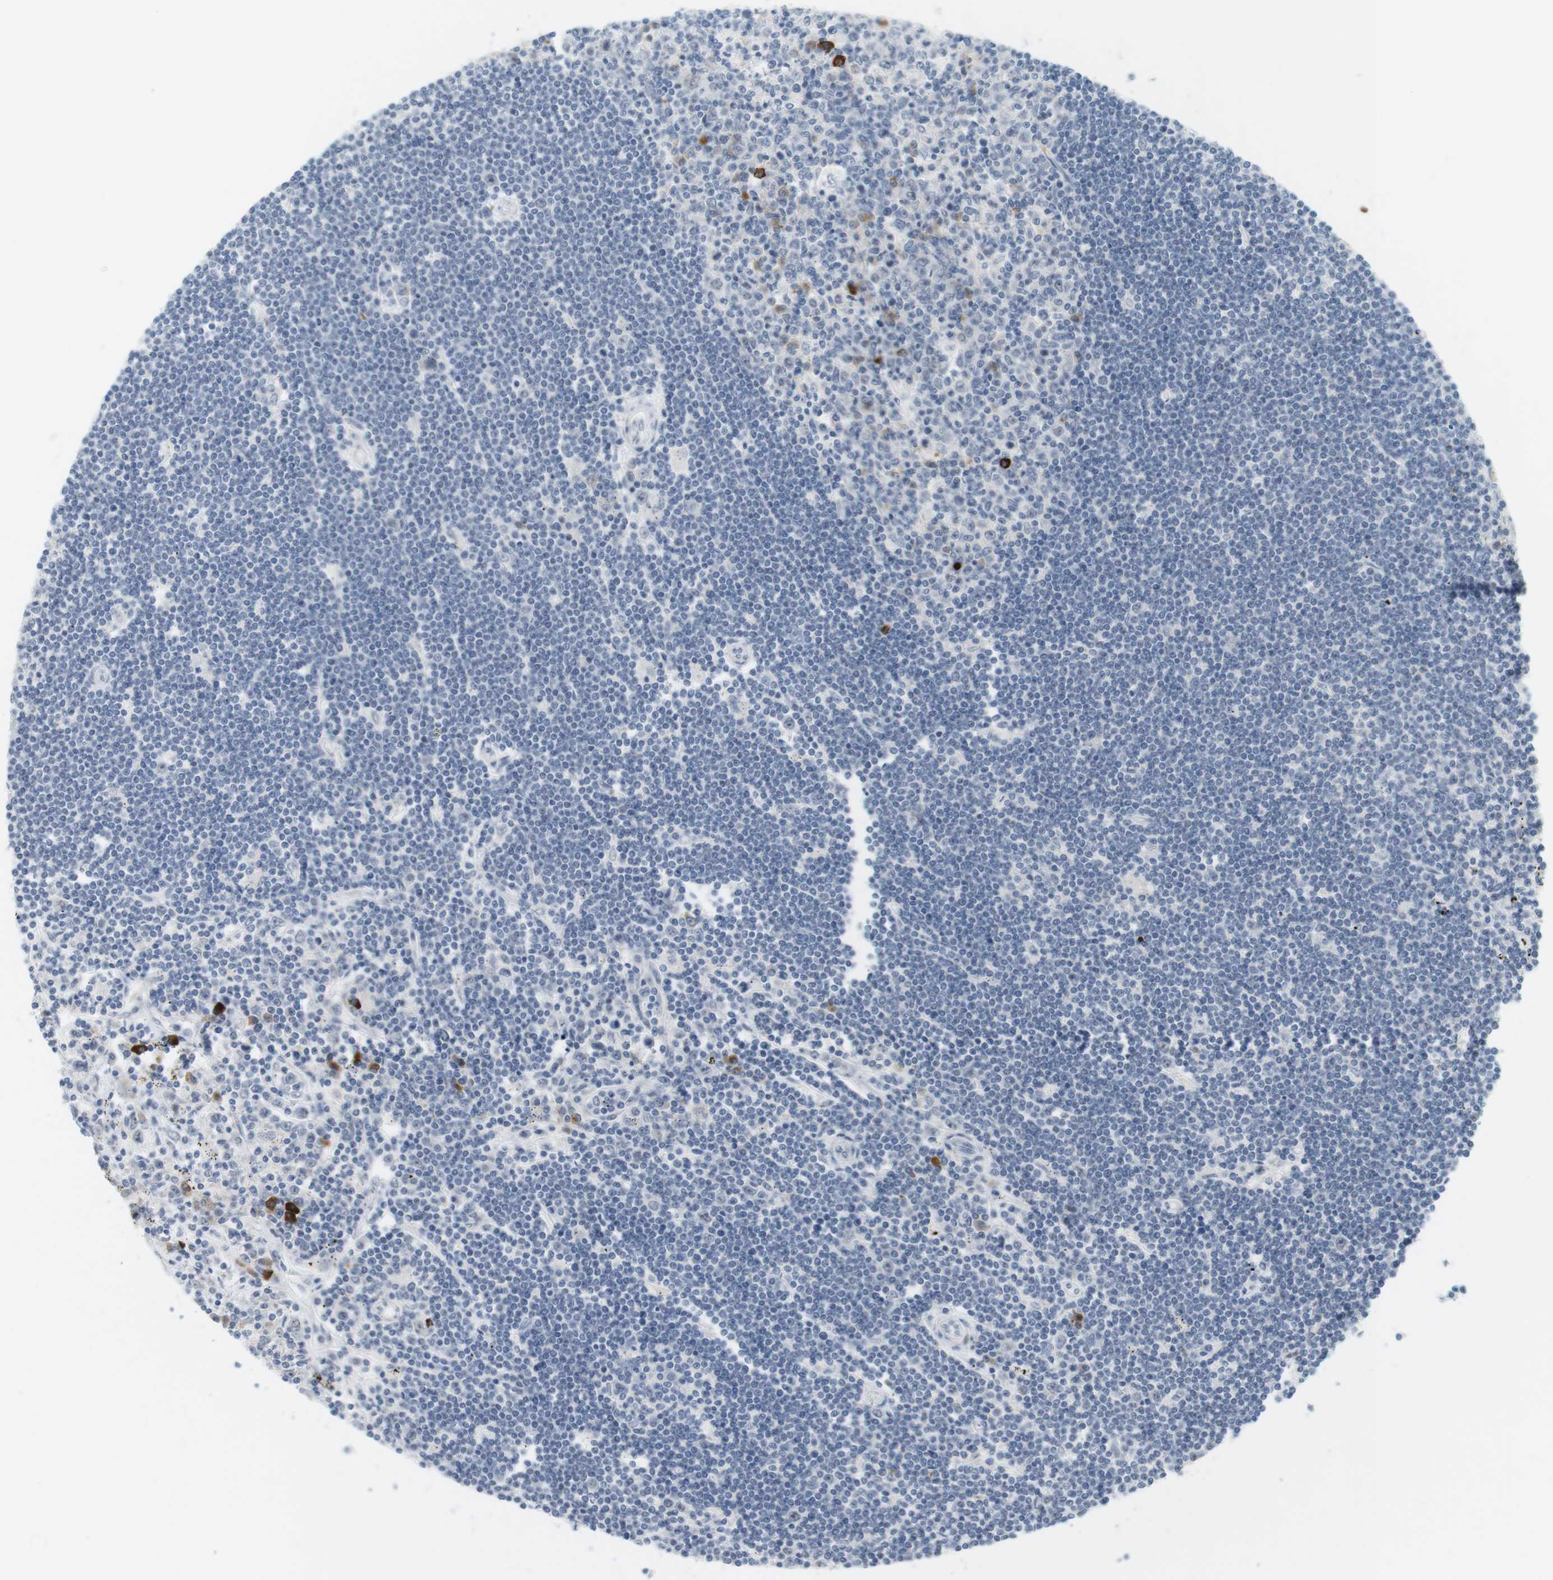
{"staining": {"intensity": "negative", "quantity": "none", "location": "none"}, "tissue": "lymphoma", "cell_type": "Tumor cells", "image_type": "cancer", "snomed": [{"axis": "morphology", "description": "Malignant lymphoma, non-Hodgkin's type, Low grade"}, {"axis": "topography", "description": "Spleen"}], "caption": "Immunohistochemistry photomicrograph of human malignant lymphoma, non-Hodgkin's type (low-grade) stained for a protein (brown), which shows no staining in tumor cells.", "gene": "DMC1", "patient": {"sex": "male", "age": 76}}